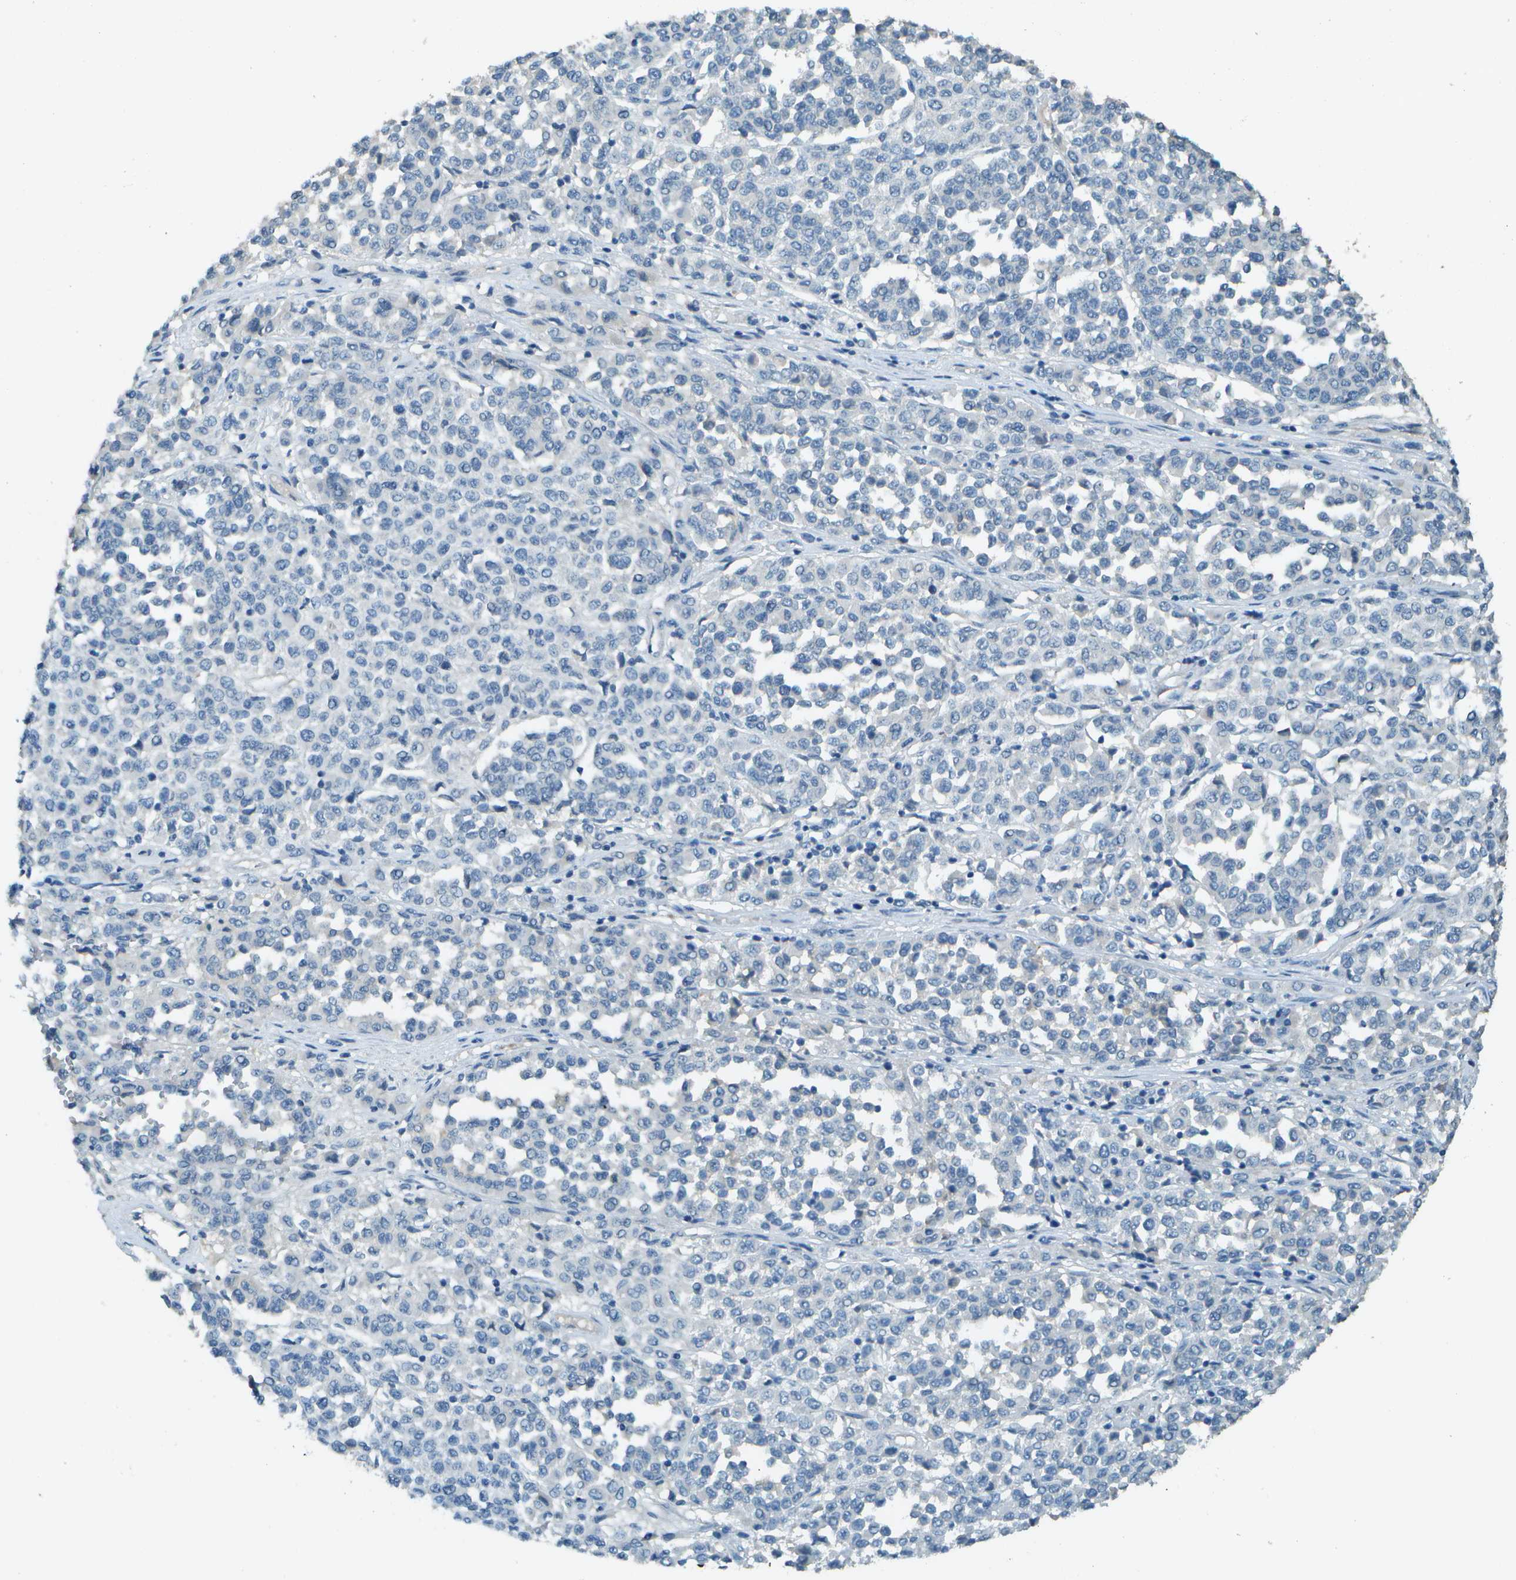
{"staining": {"intensity": "negative", "quantity": "none", "location": "none"}, "tissue": "melanoma", "cell_type": "Tumor cells", "image_type": "cancer", "snomed": [{"axis": "morphology", "description": "Malignant melanoma, Metastatic site"}, {"axis": "topography", "description": "Pancreas"}], "caption": "Protein analysis of melanoma displays no significant expression in tumor cells.", "gene": "LGI2", "patient": {"sex": "female", "age": 30}}